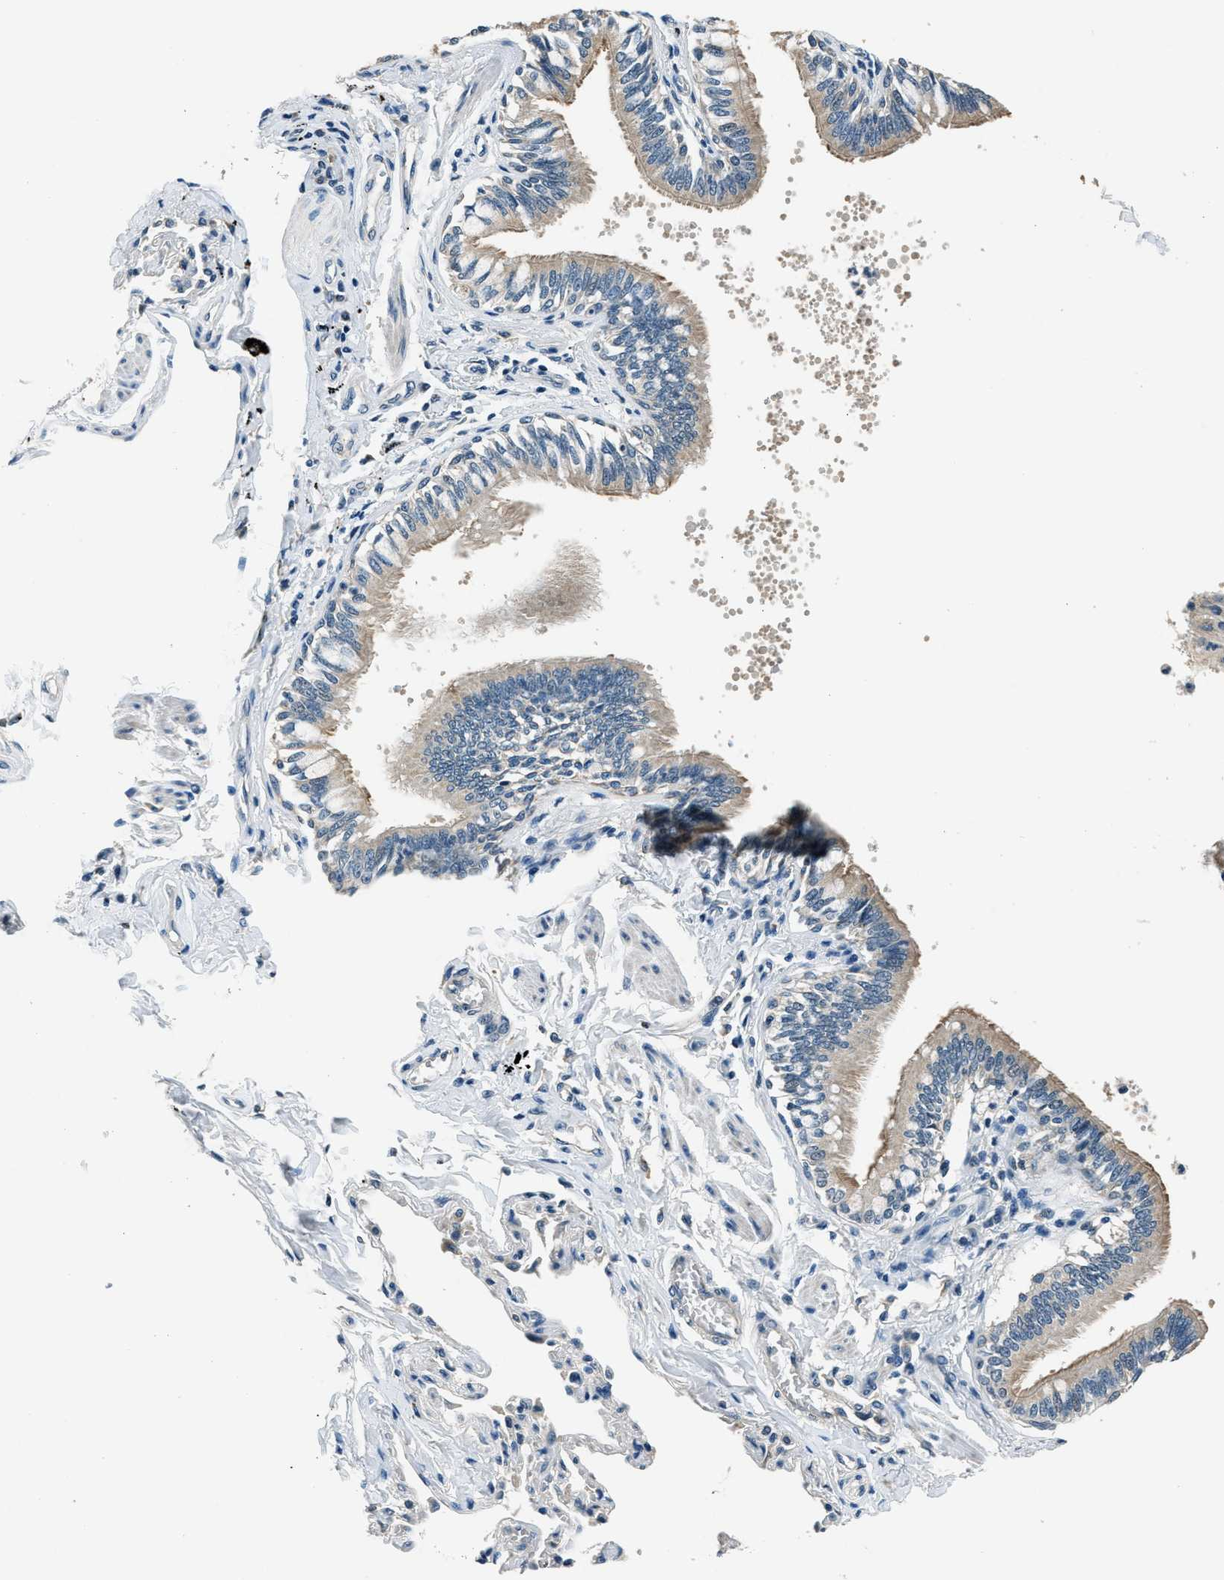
{"staining": {"intensity": "weak", "quantity": "25%-75%", "location": "cytoplasmic/membranous"}, "tissue": "bronchus", "cell_type": "Respiratory epithelial cells", "image_type": "normal", "snomed": [{"axis": "morphology", "description": "Normal tissue, NOS"}, {"axis": "topography", "description": "Lung"}], "caption": "Approximately 25%-75% of respiratory epithelial cells in benign human bronchus show weak cytoplasmic/membranous protein expression as visualized by brown immunohistochemical staining.", "gene": "NME8", "patient": {"sex": "male", "age": 64}}